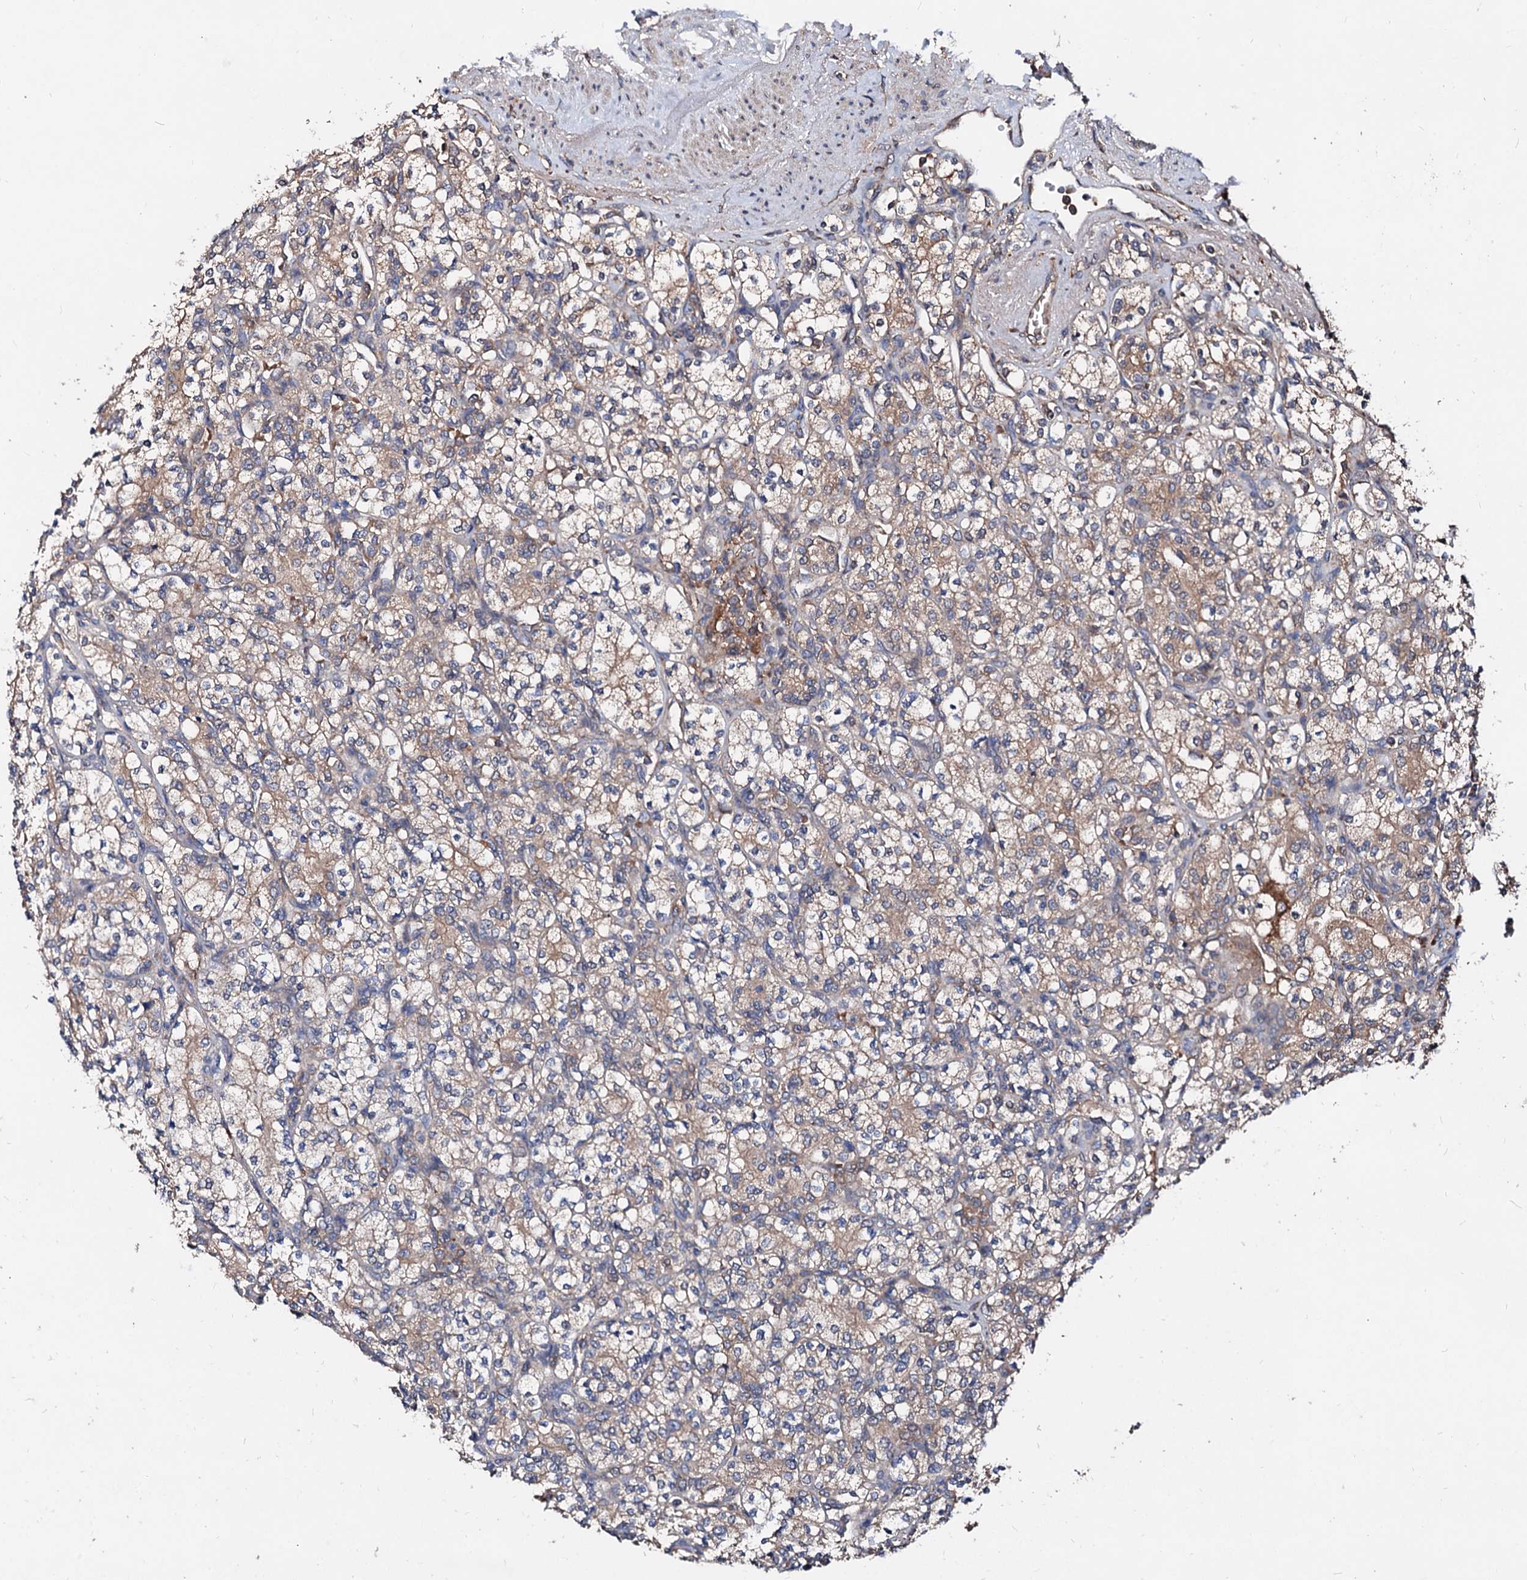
{"staining": {"intensity": "moderate", "quantity": ">75%", "location": "cytoplasmic/membranous"}, "tissue": "renal cancer", "cell_type": "Tumor cells", "image_type": "cancer", "snomed": [{"axis": "morphology", "description": "Adenocarcinoma, NOS"}, {"axis": "topography", "description": "Kidney"}], "caption": "Immunohistochemical staining of adenocarcinoma (renal) exhibits moderate cytoplasmic/membranous protein expression in about >75% of tumor cells.", "gene": "EXTL1", "patient": {"sex": "male", "age": 77}}